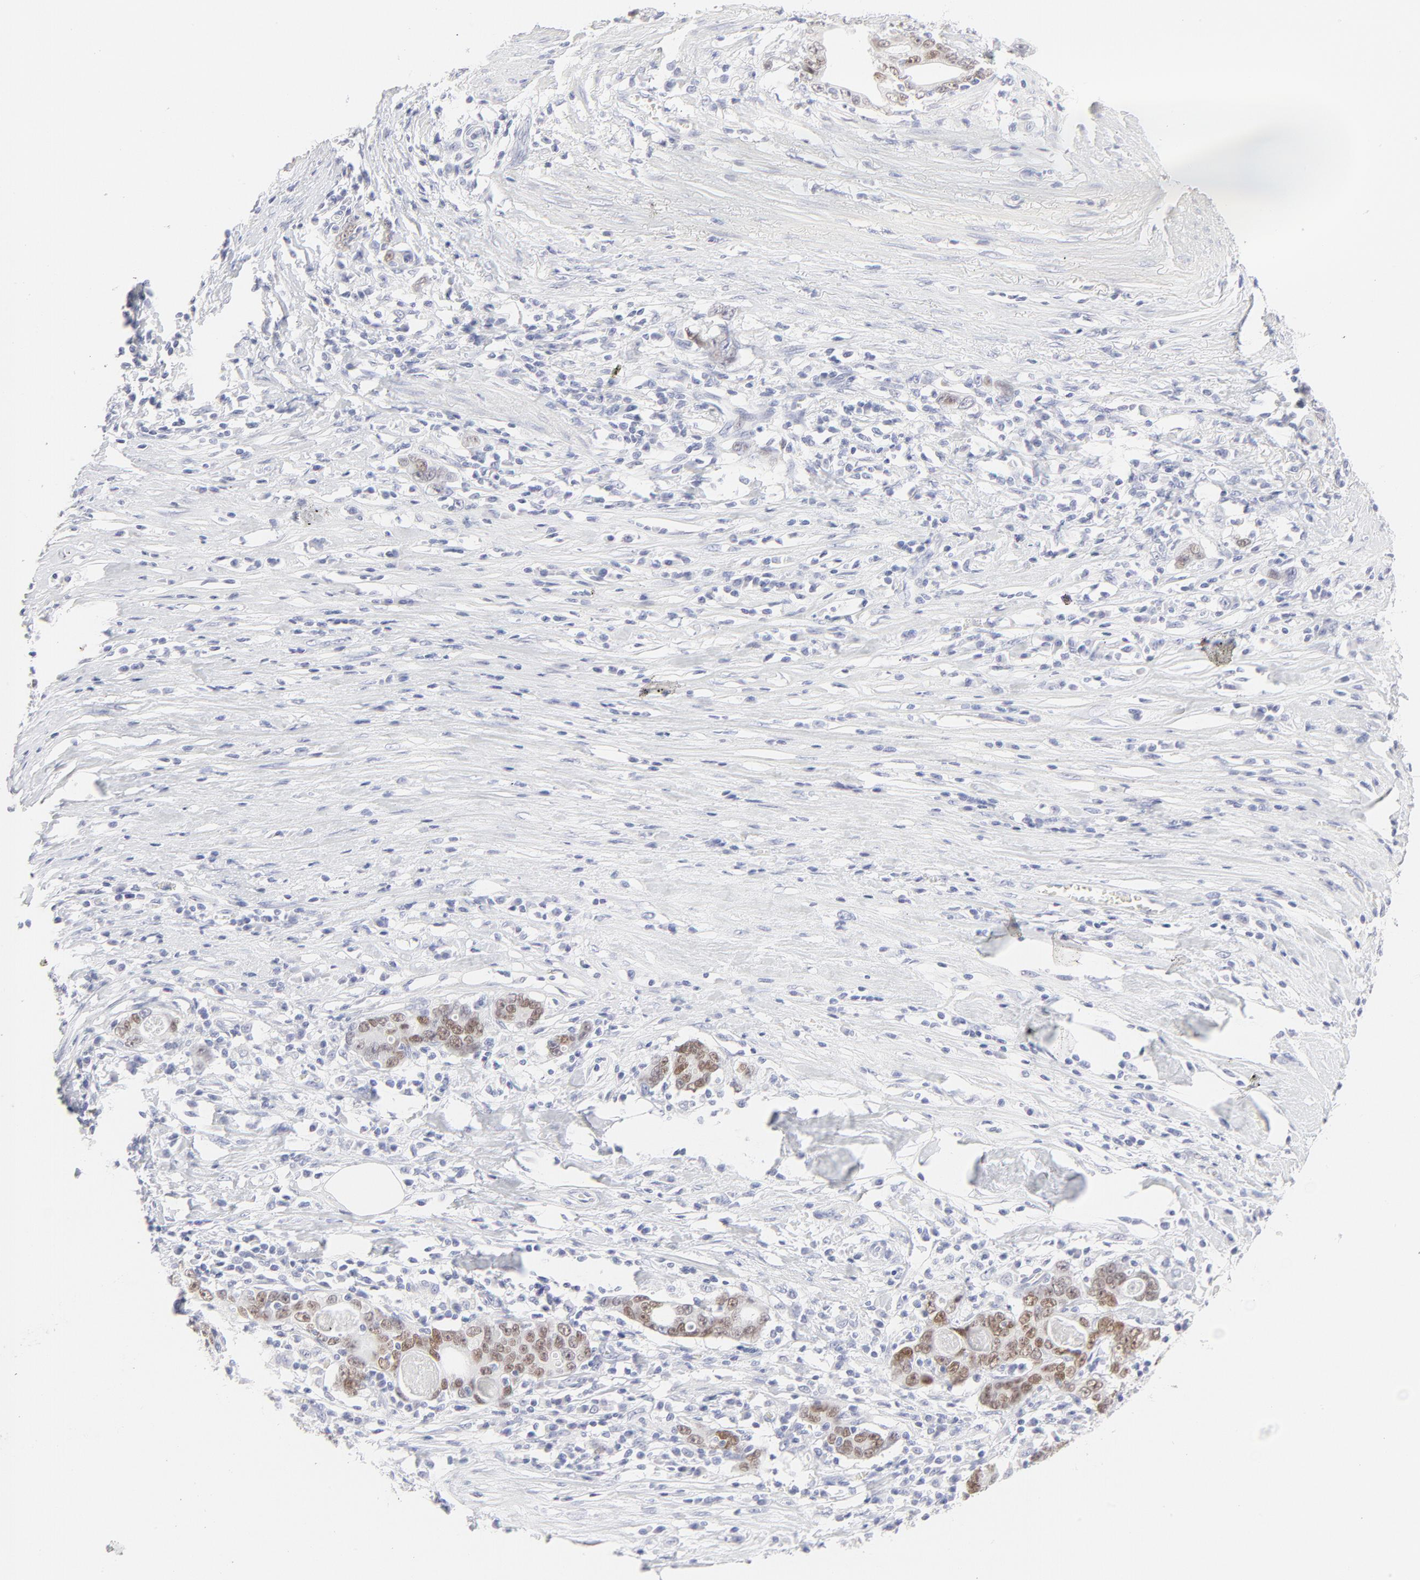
{"staining": {"intensity": "moderate", "quantity": ">75%", "location": "nuclear"}, "tissue": "stomach cancer", "cell_type": "Tumor cells", "image_type": "cancer", "snomed": [{"axis": "morphology", "description": "Adenocarcinoma, NOS"}, {"axis": "topography", "description": "Stomach, lower"}], "caption": "An IHC image of neoplastic tissue is shown. Protein staining in brown highlights moderate nuclear positivity in adenocarcinoma (stomach) within tumor cells. (DAB (3,3'-diaminobenzidine) IHC with brightfield microscopy, high magnification).", "gene": "ELF3", "patient": {"sex": "female", "age": 72}}